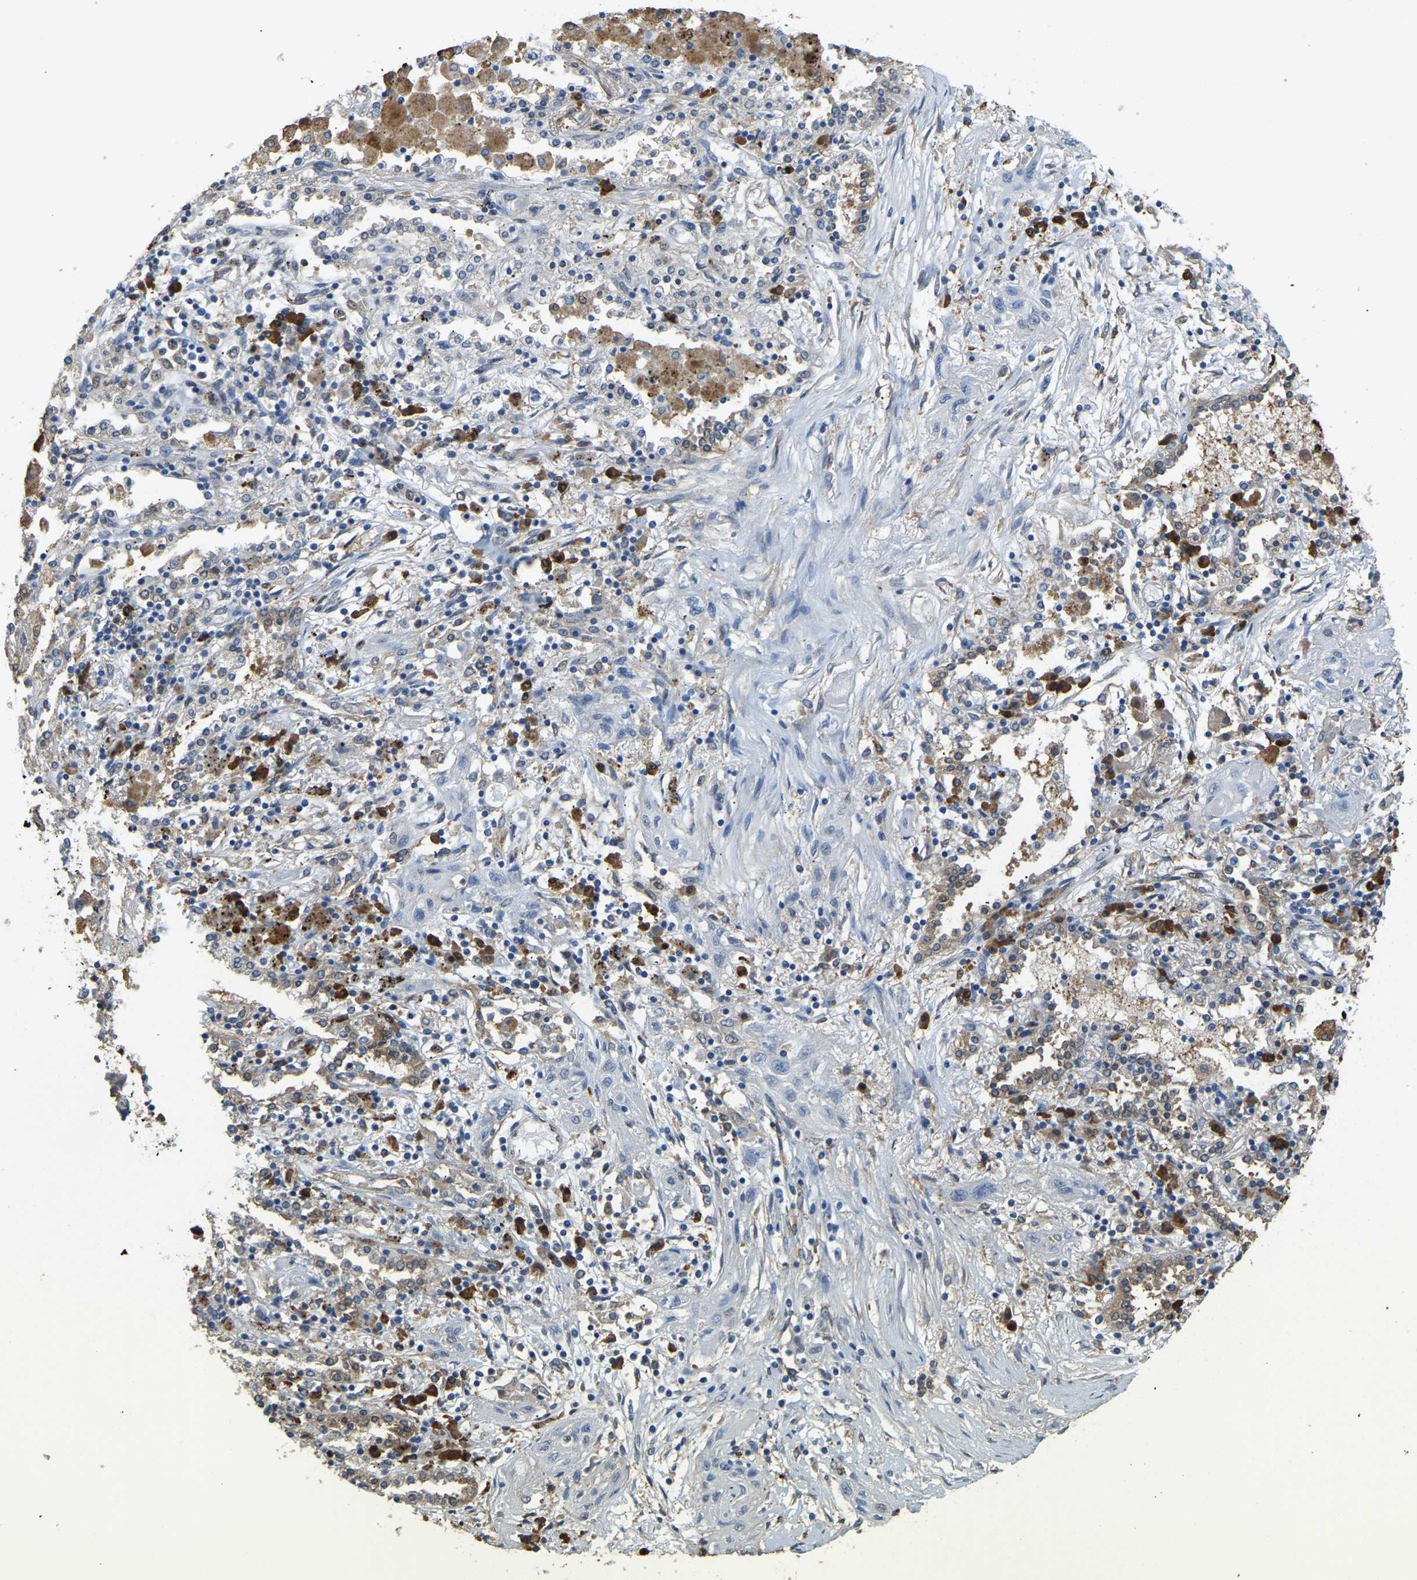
{"staining": {"intensity": "negative", "quantity": "none", "location": "none"}, "tissue": "lung cancer", "cell_type": "Tumor cells", "image_type": "cancer", "snomed": [{"axis": "morphology", "description": "Squamous cell carcinoma, NOS"}, {"axis": "topography", "description": "Lung"}], "caption": "An IHC histopathology image of squamous cell carcinoma (lung) is shown. There is no staining in tumor cells of squamous cell carcinoma (lung).", "gene": "NANS", "patient": {"sex": "female", "age": 47}}